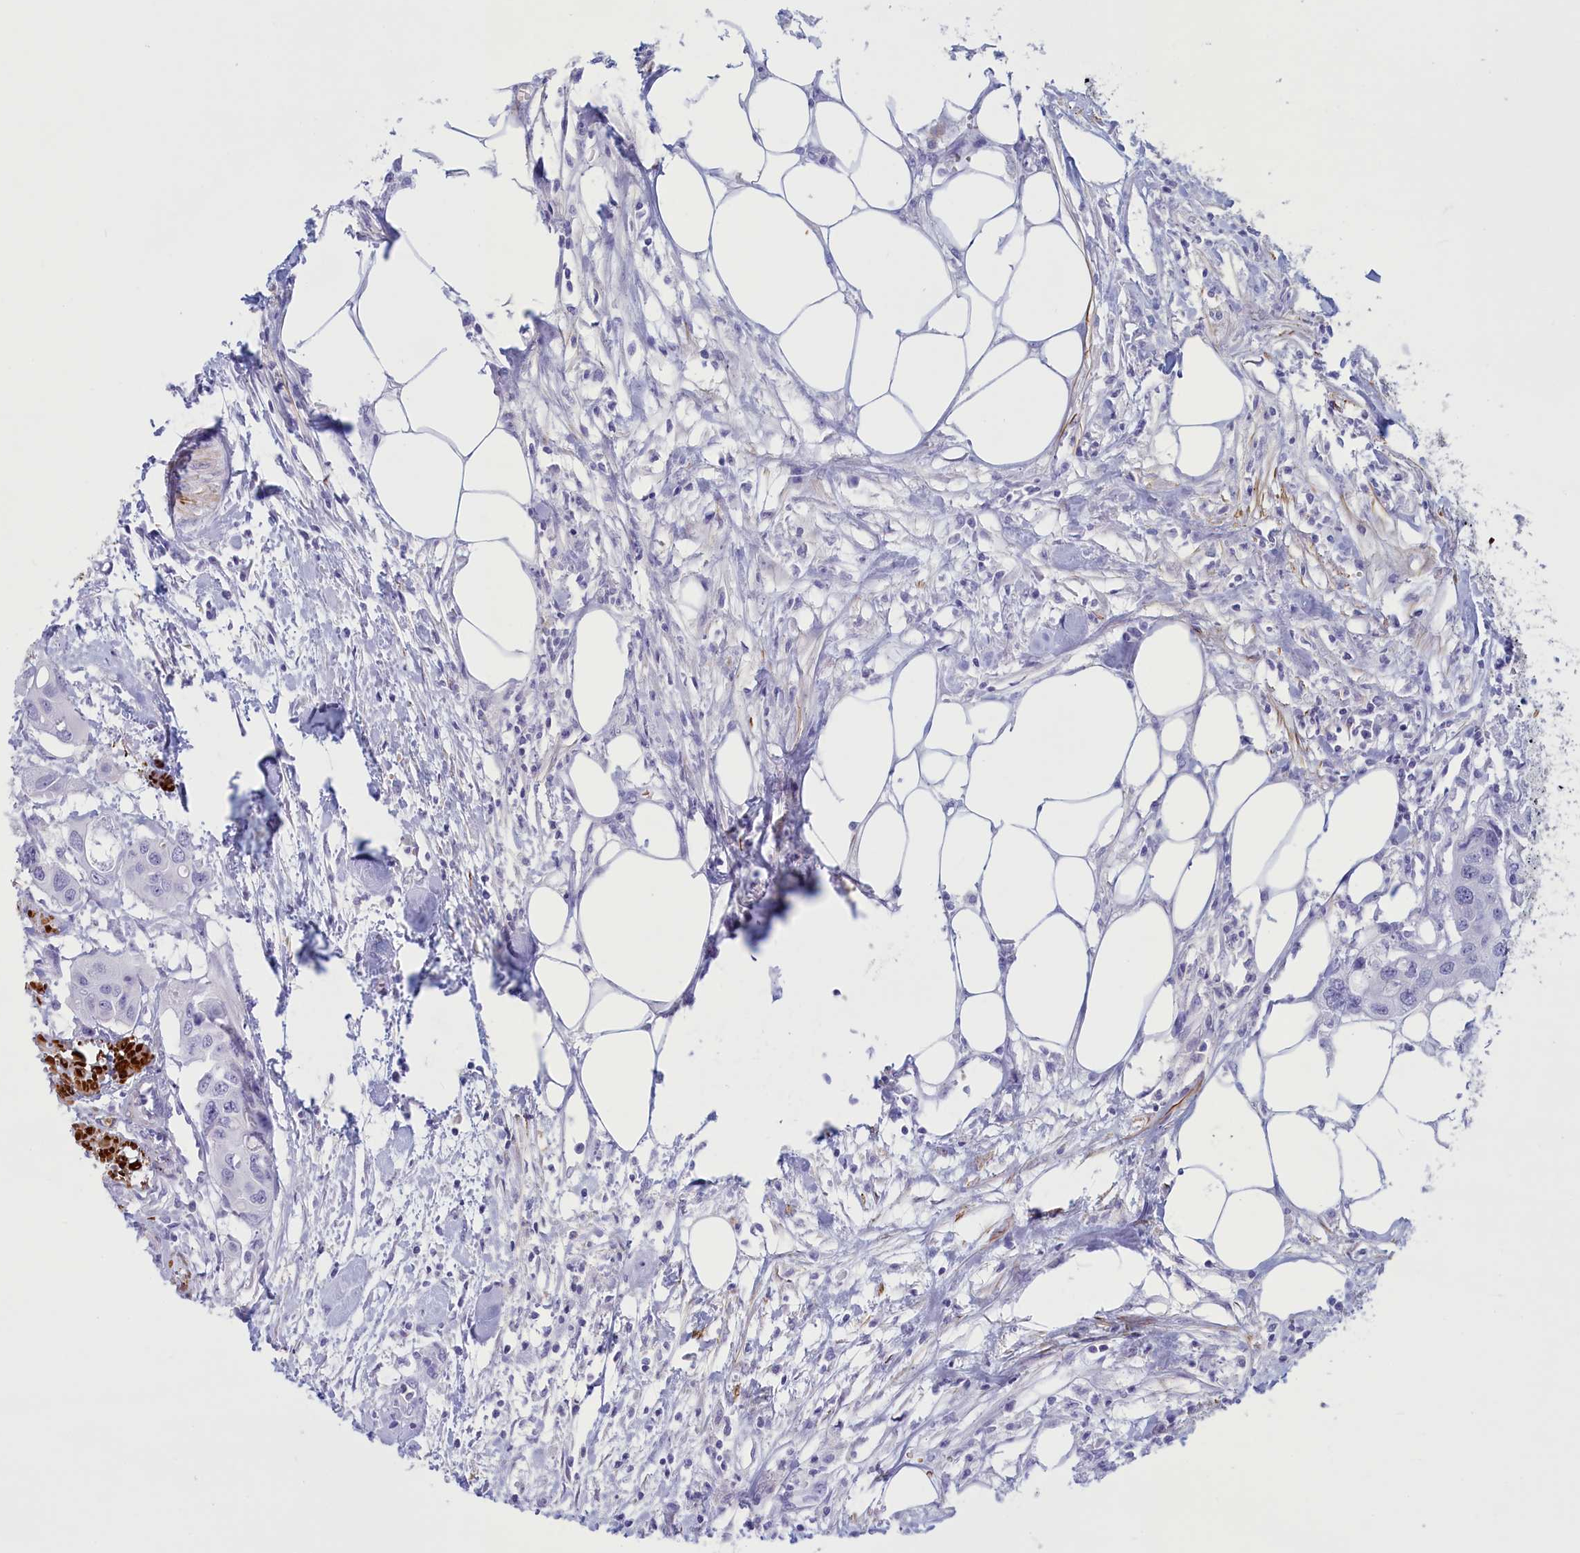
{"staining": {"intensity": "negative", "quantity": "none", "location": "none"}, "tissue": "colorectal cancer", "cell_type": "Tumor cells", "image_type": "cancer", "snomed": [{"axis": "morphology", "description": "Adenocarcinoma, NOS"}, {"axis": "topography", "description": "Colon"}], "caption": "Immunohistochemistry (IHC) of colorectal cancer (adenocarcinoma) demonstrates no expression in tumor cells.", "gene": "GAPDHS", "patient": {"sex": "male", "age": 77}}